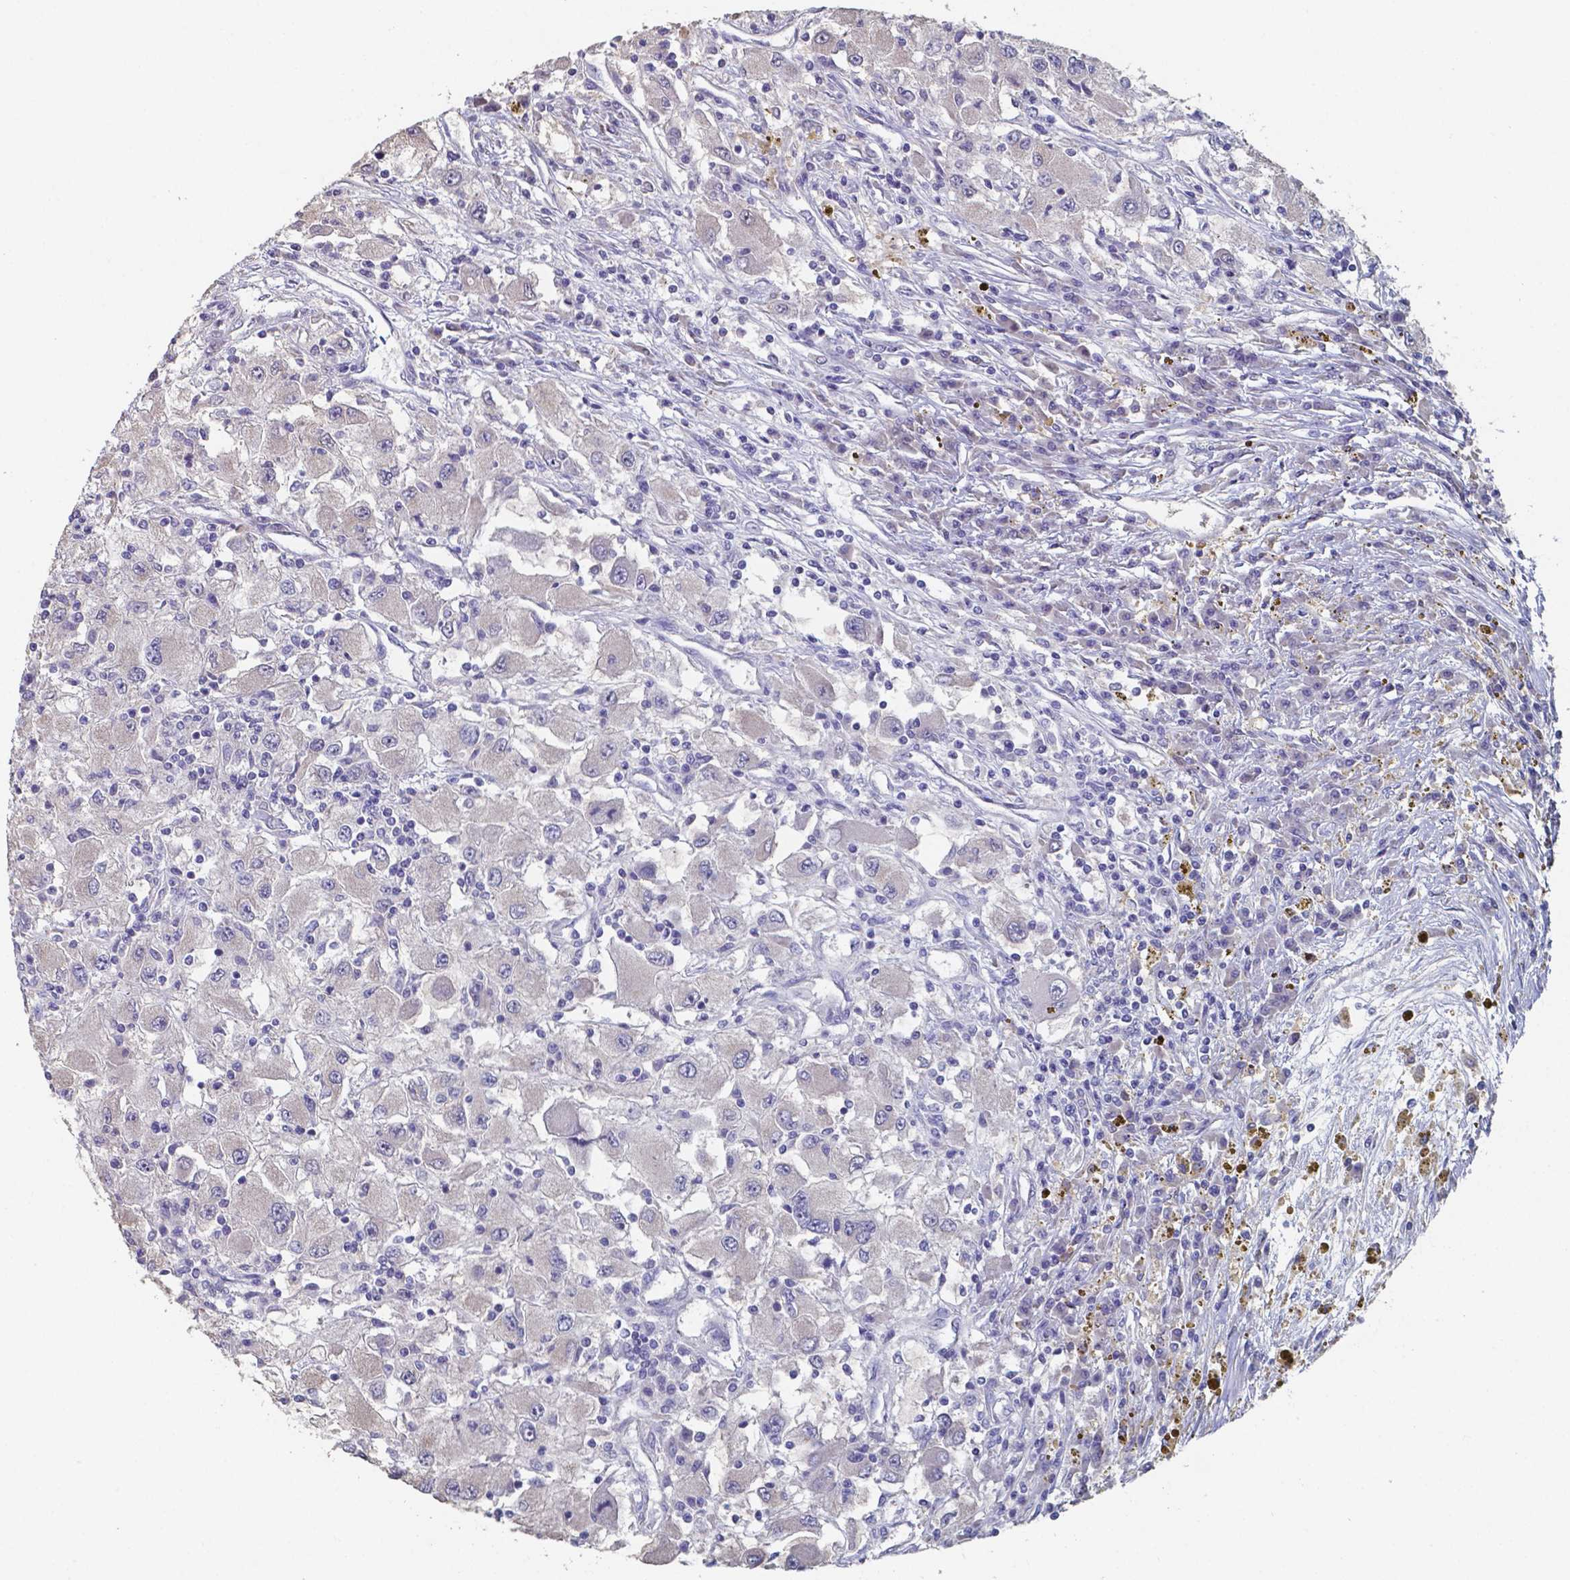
{"staining": {"intensity": "negative", "quantity": "none", "location": "none"}, "tissue": "renal cancer", "cell_type": "Tumor cells", "image_type": "cancer", "snomed": [{"axis": "morphology", "description": "Adenocarcinoma, NOS"}, {"axis": "topography", "description": "Kidney"}], "caption": "Immunohistochemistry (IHC) micrograph of renal cancer stained for a protein (brown), which displays no expression in tumor cells.", "gene": "FOXJ1", "patient": {"sex": "female", "age": 67}}